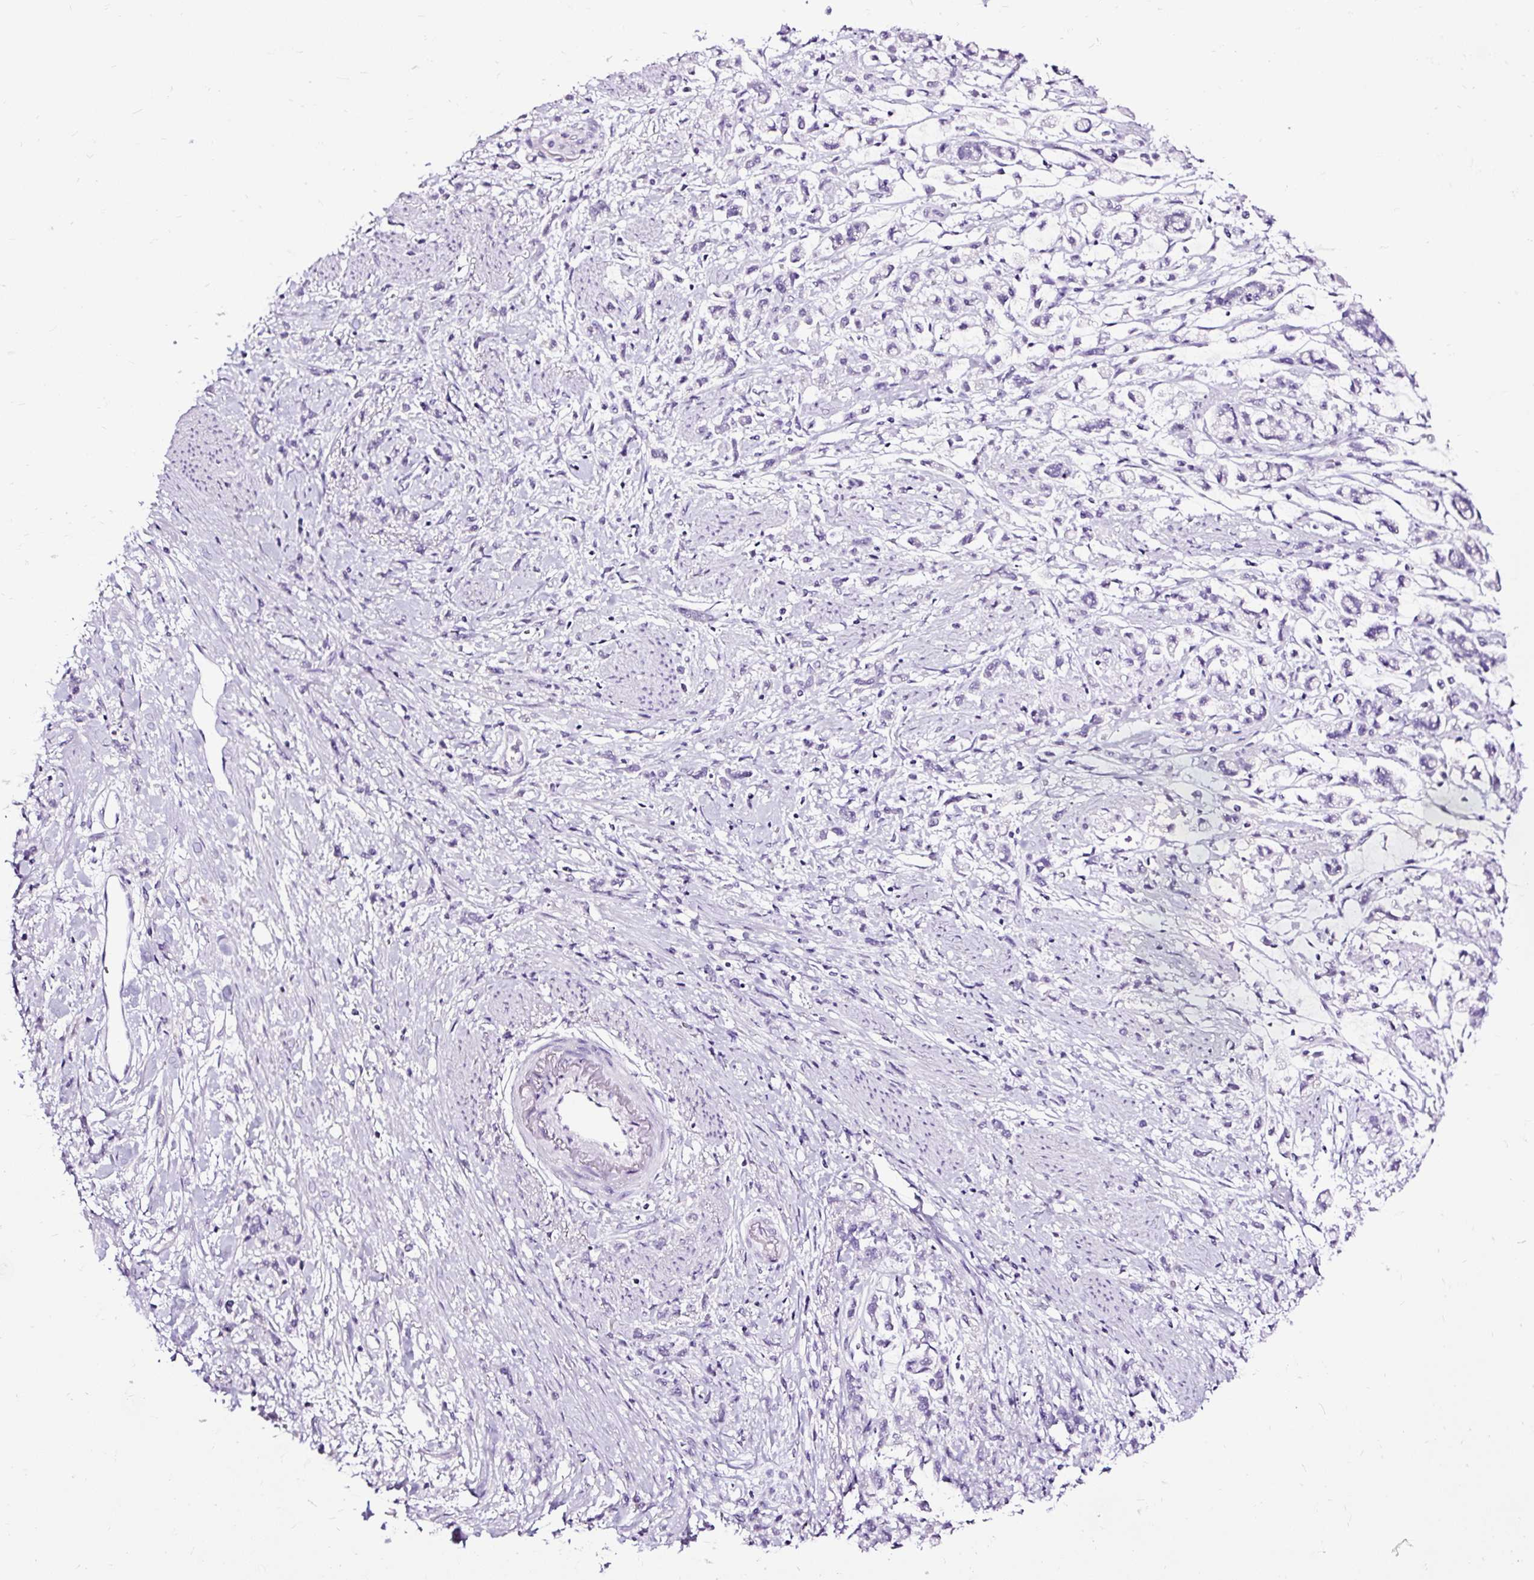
{"staining": {"intensity": "negative", "quantity": "none", "location": "none"}, "tissue": "stomach cancer", "cell_type": "Tumor cells", "image_type": "cancer", "snomed": [{"axis": "morphology", "description": "Adenocarcinoma, NOS"}, {"axis": "topography", "description": "Stomach"}], "caption": "IHC image of neoplastic tissue: adenocarcinoma (stomach) stained with DAB shows no significant protein staining in tumor cells. Brightfield microscopy of IHC stained with DAB (3,3'-diaminobenzidine) (brown) and hematoxylin (blue), captured at high magnification.", "gene": "SLC7A8", "patient": {"sex": "female", "age": 60}}